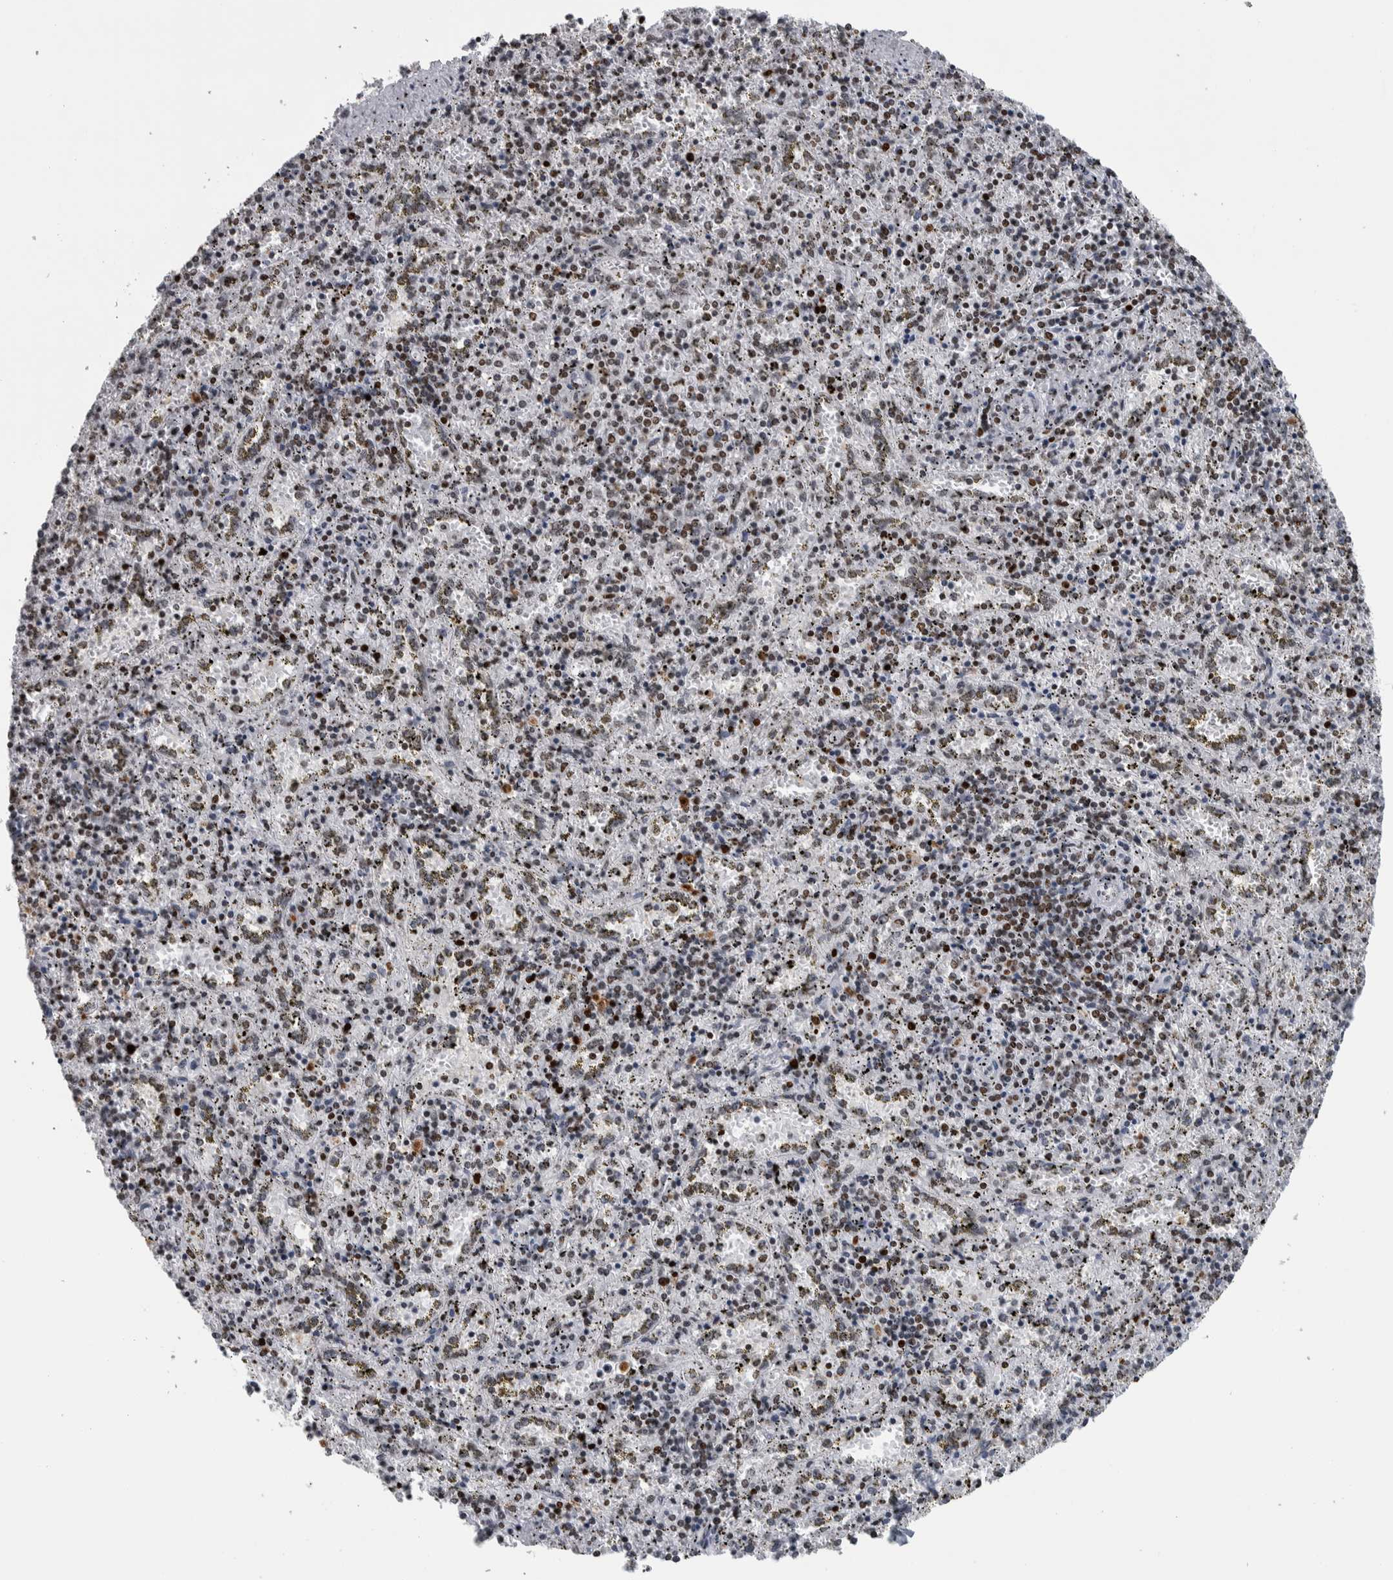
{"staining": {"intensity": "moderate", "quantity": "25%-75%", "location": "nuclear"}, "tissue": "spleen", "cell_type": "Cells in red pulp", "image_type": "normal", "snomed": [{"axis": "morphology", "description": "Normal tissue, NOS"}, {"axis": "topography", "description": "Spleen"}], "caption": "IHC photomicrograph of unremarkable human spleen stained for a protein (brown), which exhibits medium levels of moderate nuclear expression in about 25%-75% of cells in red pulp.", "gene": "TOP2B", "patient": {"sex": "male", "age": 11}}